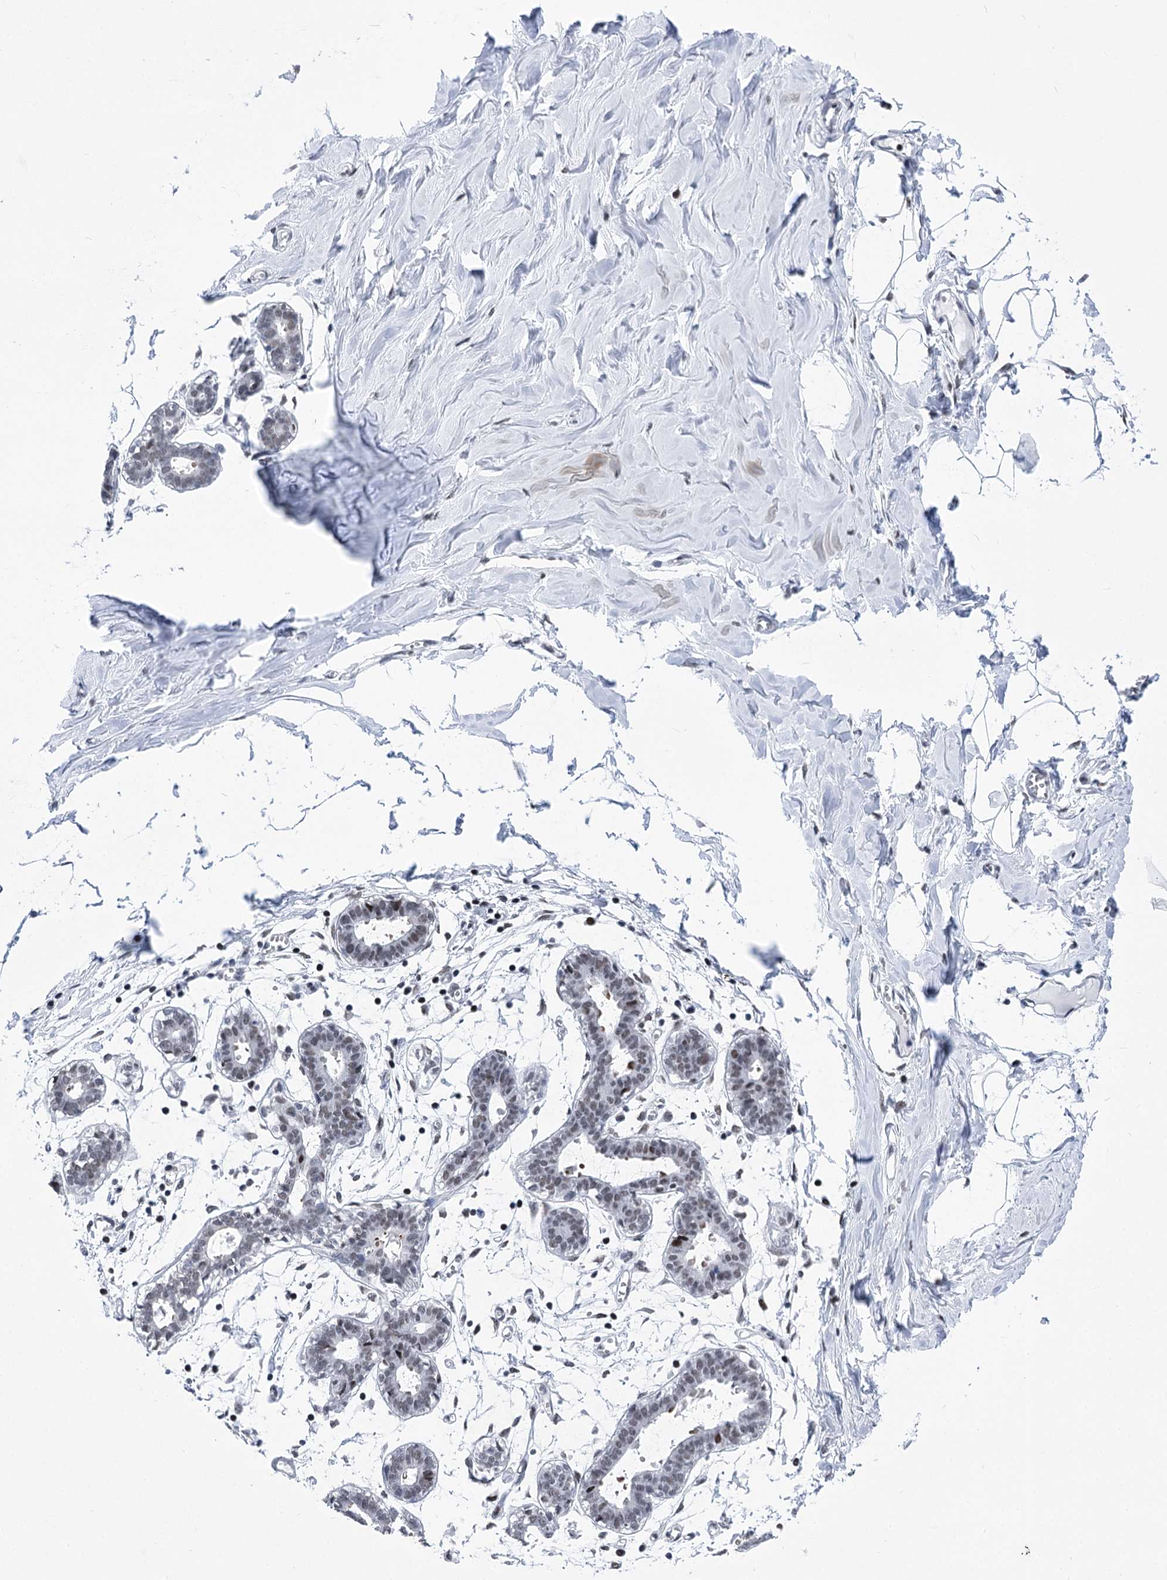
{"staining": {"intensity": "weak", "quantity": ">75%", "location": "nuclear"}, "tissue": "breast", "cell_type": "Adipocytes", "image_type": "normal", "snomed": [{"axis": "morphology", "description": "Normal tissue, NOS"}, {"axis": "topography", "description": "Breast"}], "caption": "Immunohistochemistry of normal breast reveals low levels of weak nuclear staining in approximately >75% of adipocytes. (Brightfield microscopy of DAB IHC at high magnification).", "gene": "POU4F3", "patient": {"sex": "female", "age": 27}}